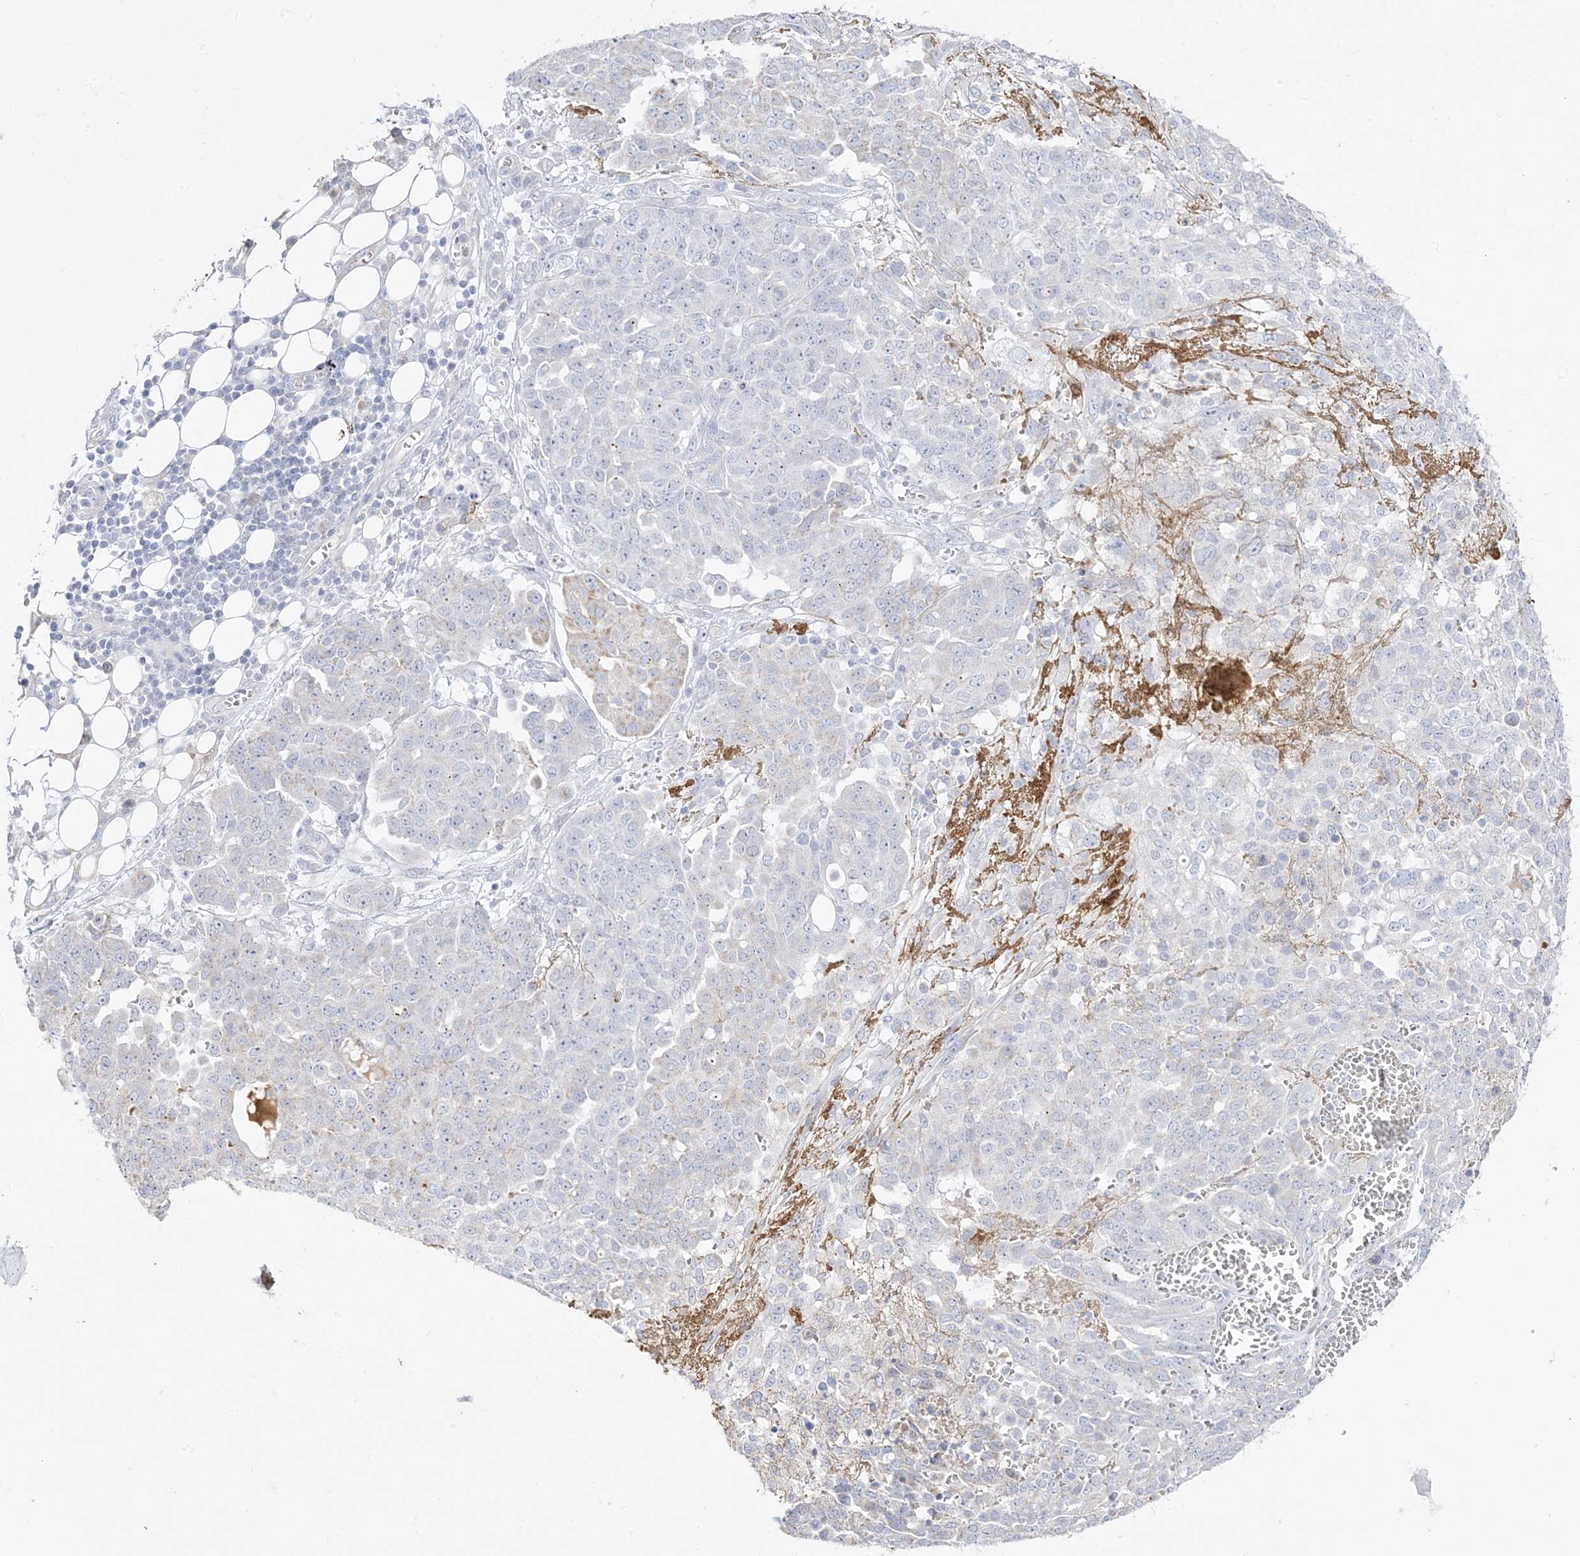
{"staining": {"intensity": "negative", "quantity": "none", "location": "none"}, "tissue": "ovarian cancer", "cell_type": "Tumor cells", "image_type": "cancer", "snomed": [{"axis": "morphology", "description": "Cystadenocarcinoma, serous, NOS"}, {"axis": "topography", "description": "Soft tissue"}, {"axis": "topography", "description": "Ovary"}], "caption": "Image shows no significant protein staining in tumor cells of ovarian serous cystadenocarcinoma. (DAB immunohistochemistry with hematoxylin counter stain).", "gene": "TRANK1", "patient": {"sex": "female", "age": 57}}